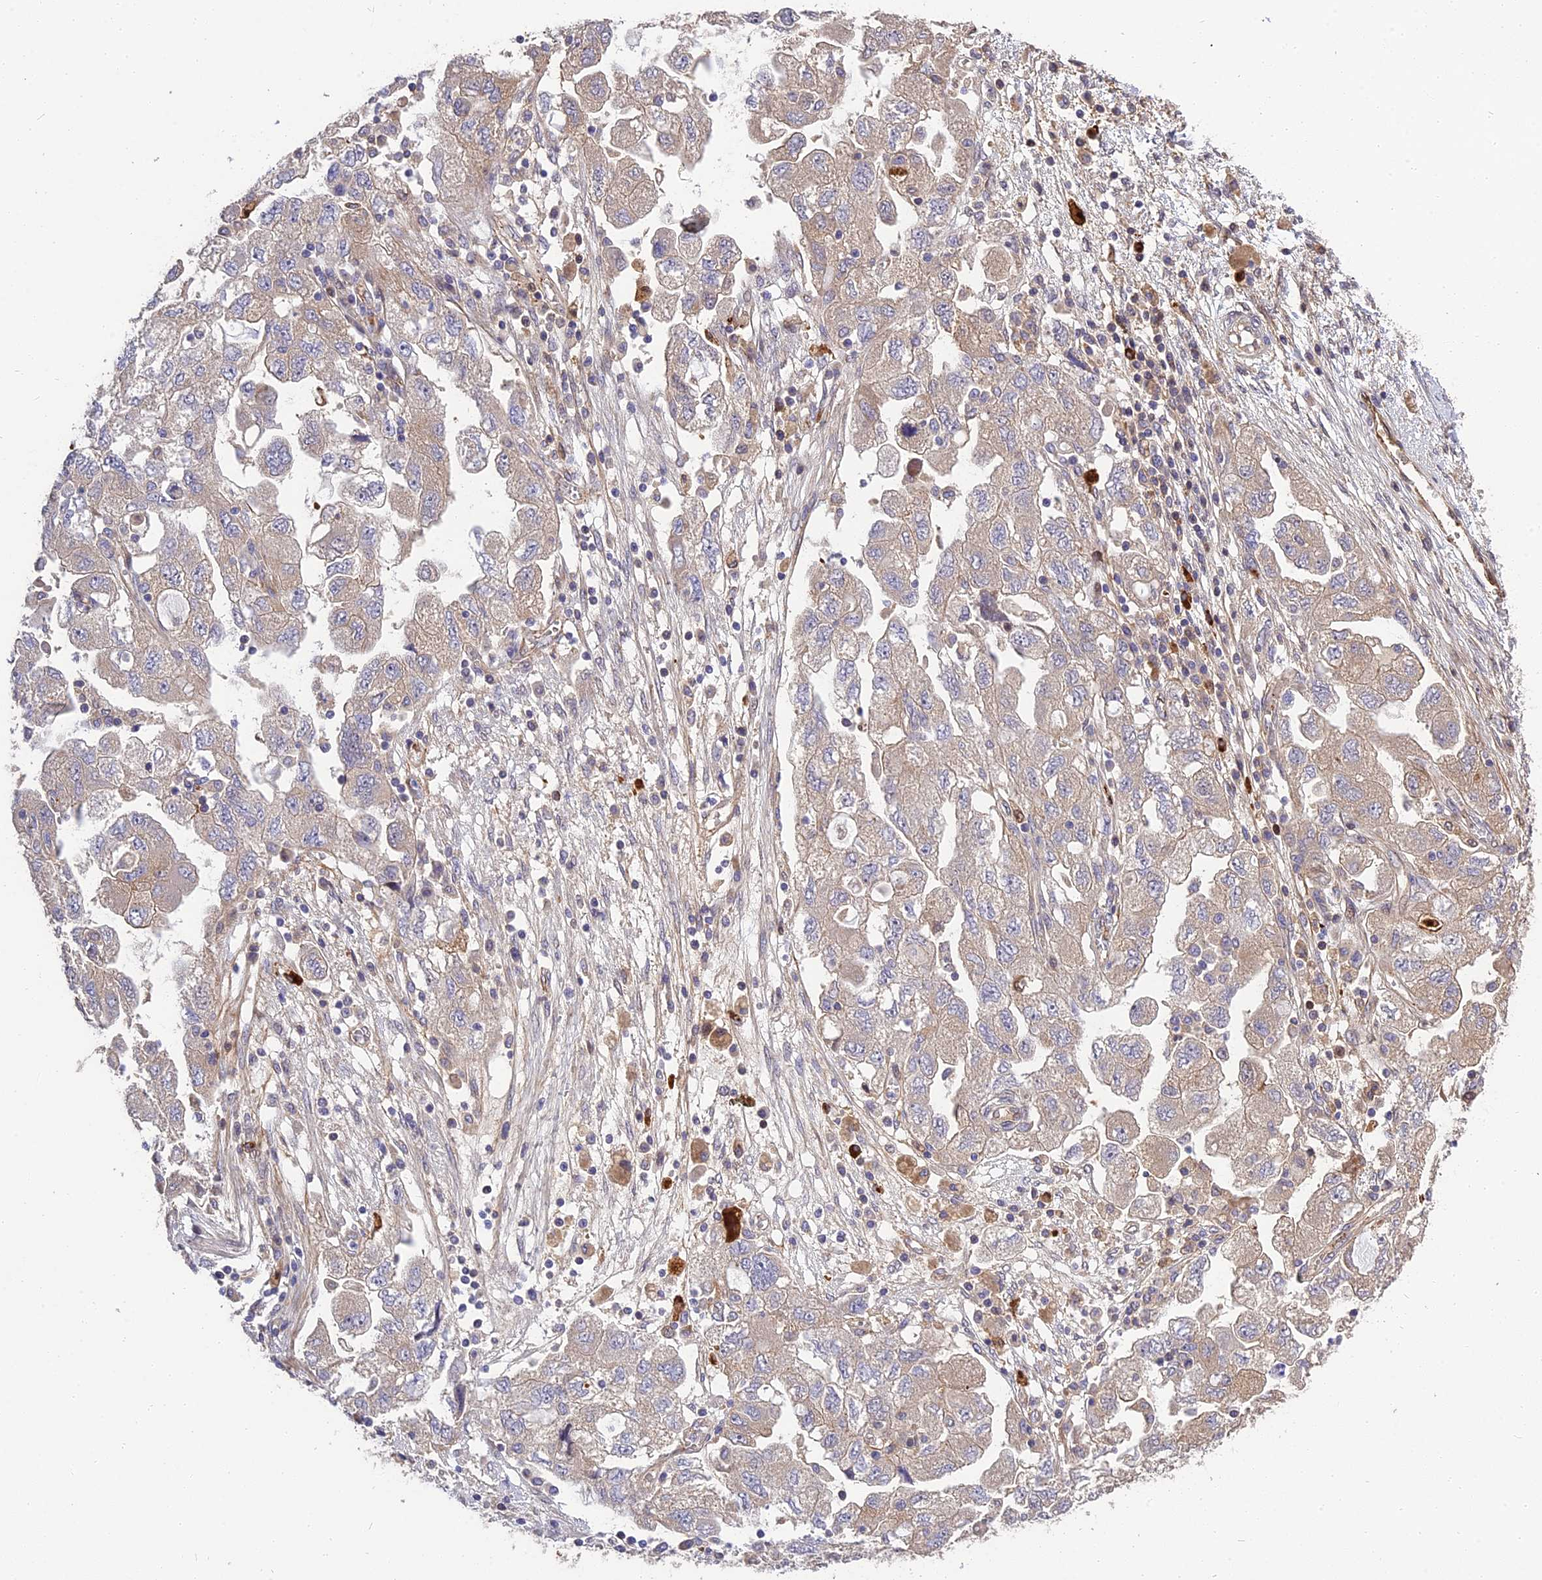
{"staining": {"intensity": "negative", "quantity": "none", "location": "none"}, "tissue": "ovarian cancer", "cell_type": "Tumor cells", "image_type": "cancer", "snomed": [{"axis": "morphology", "description": "Carcinoma, NOS"}, {"axis": "morphology", "description": "Cystadenocarcinoma, serous, NOS"}, {"axis": "topography", "description": "Ovary"}], "caption": "Immunohistochemistry micrograph of serous cystadenocarcinoma (ovarian) stained for a protein (brown), which demonstrates no staining in tumor cells.", "gene": "MFSD2A", "patient": {"sex": "female", "age": 69}}